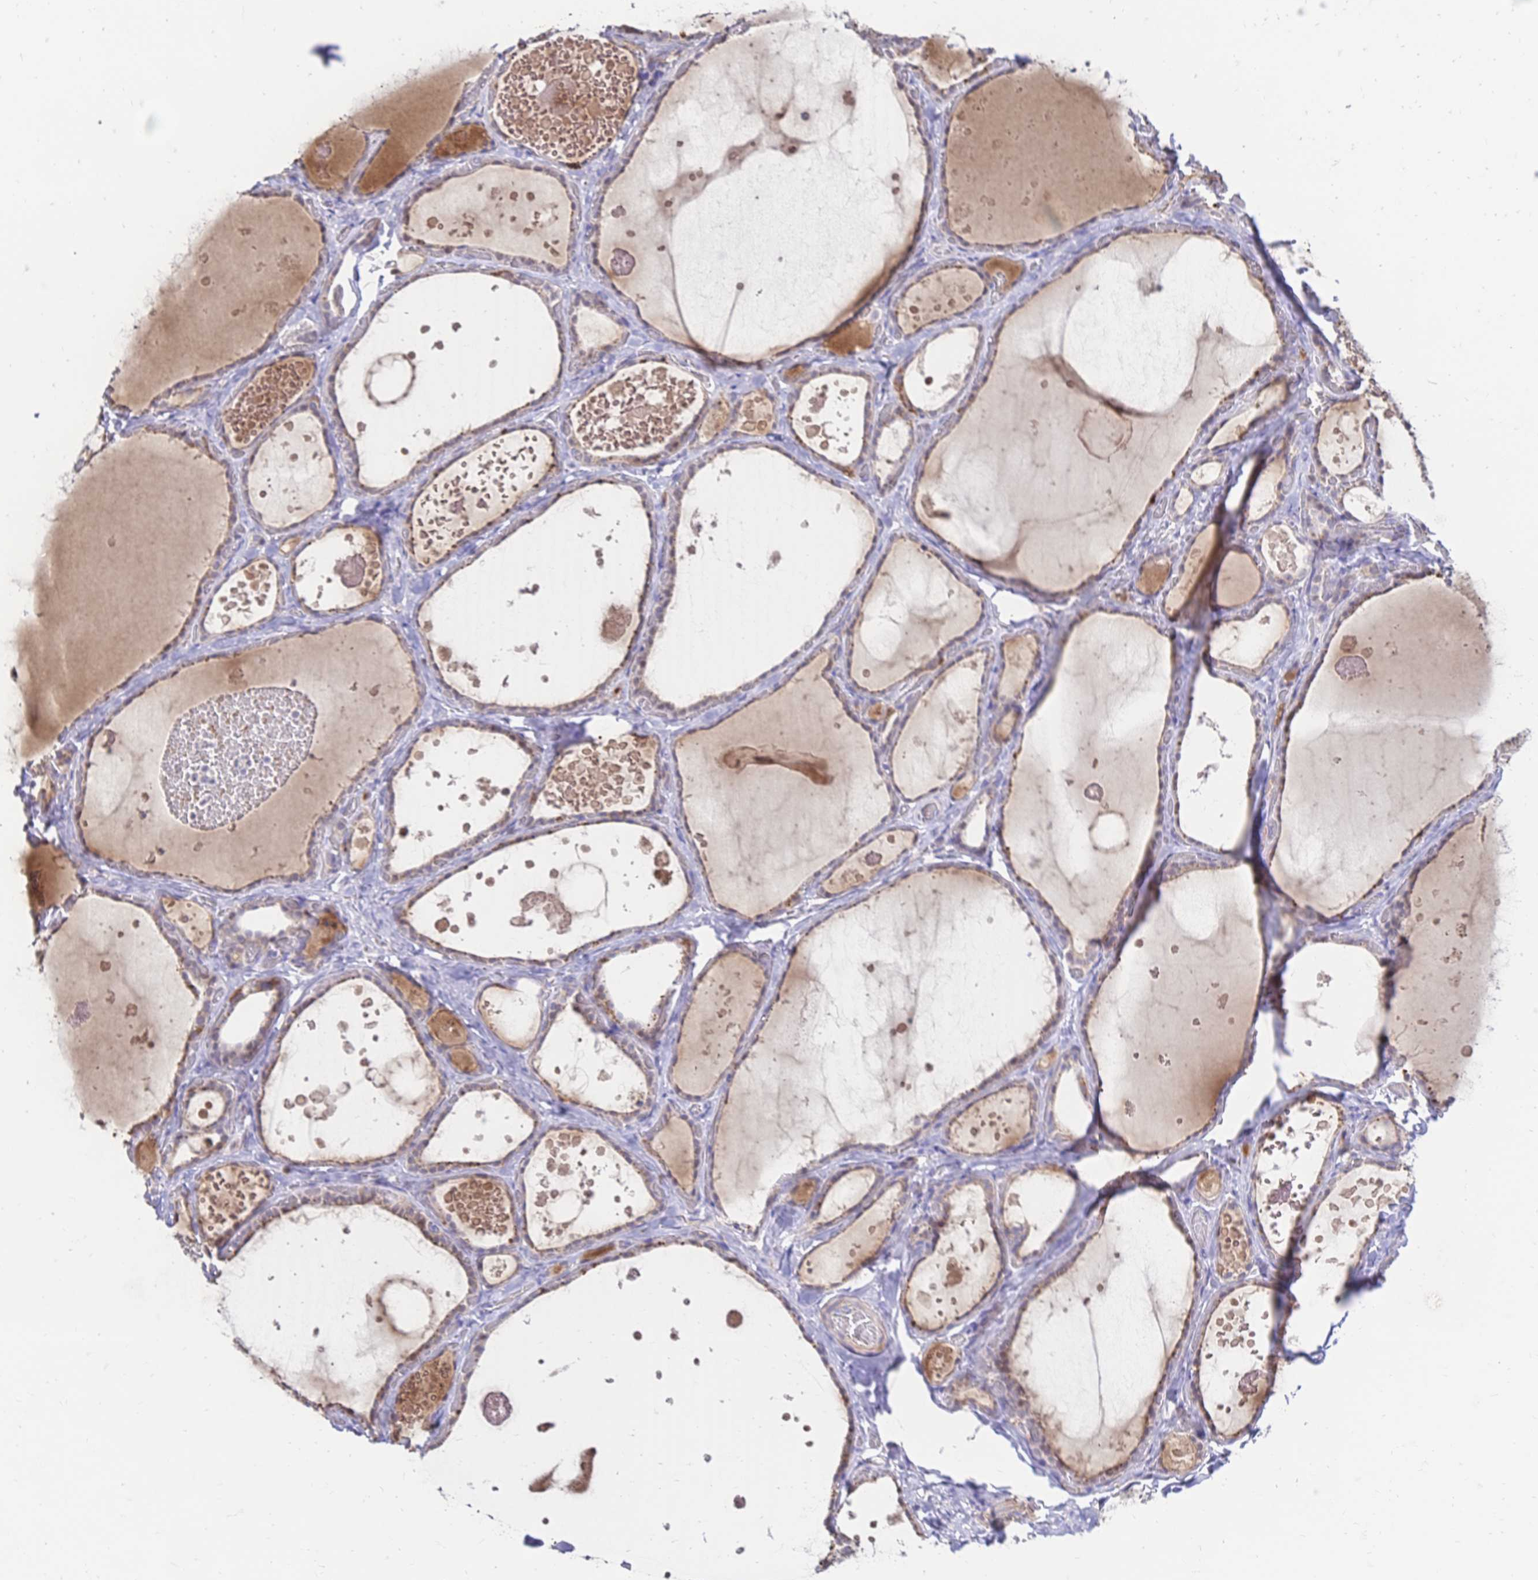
{"staining": {"intensity": "weak", "quantity": "25%-75%", "location": "cytoplasmic/membranous"}, "tissue": "thyroid gland", "cell_type": "Glandular cells", "image_type": "normal", "snomed": [{"axis": "morphology", "description": "Normal tissue, NOS"}, {"axis": "topography", "description": "Thyroid gland"}], "caption": "Thyroid gland stained for a protein (brown) reveals weak cytoplasmic/membranous positive positivity in approximately 25%-75% of glandular cells.", "gene": "CLEC18A", "patient": {"sex": "female", "age": 56}}